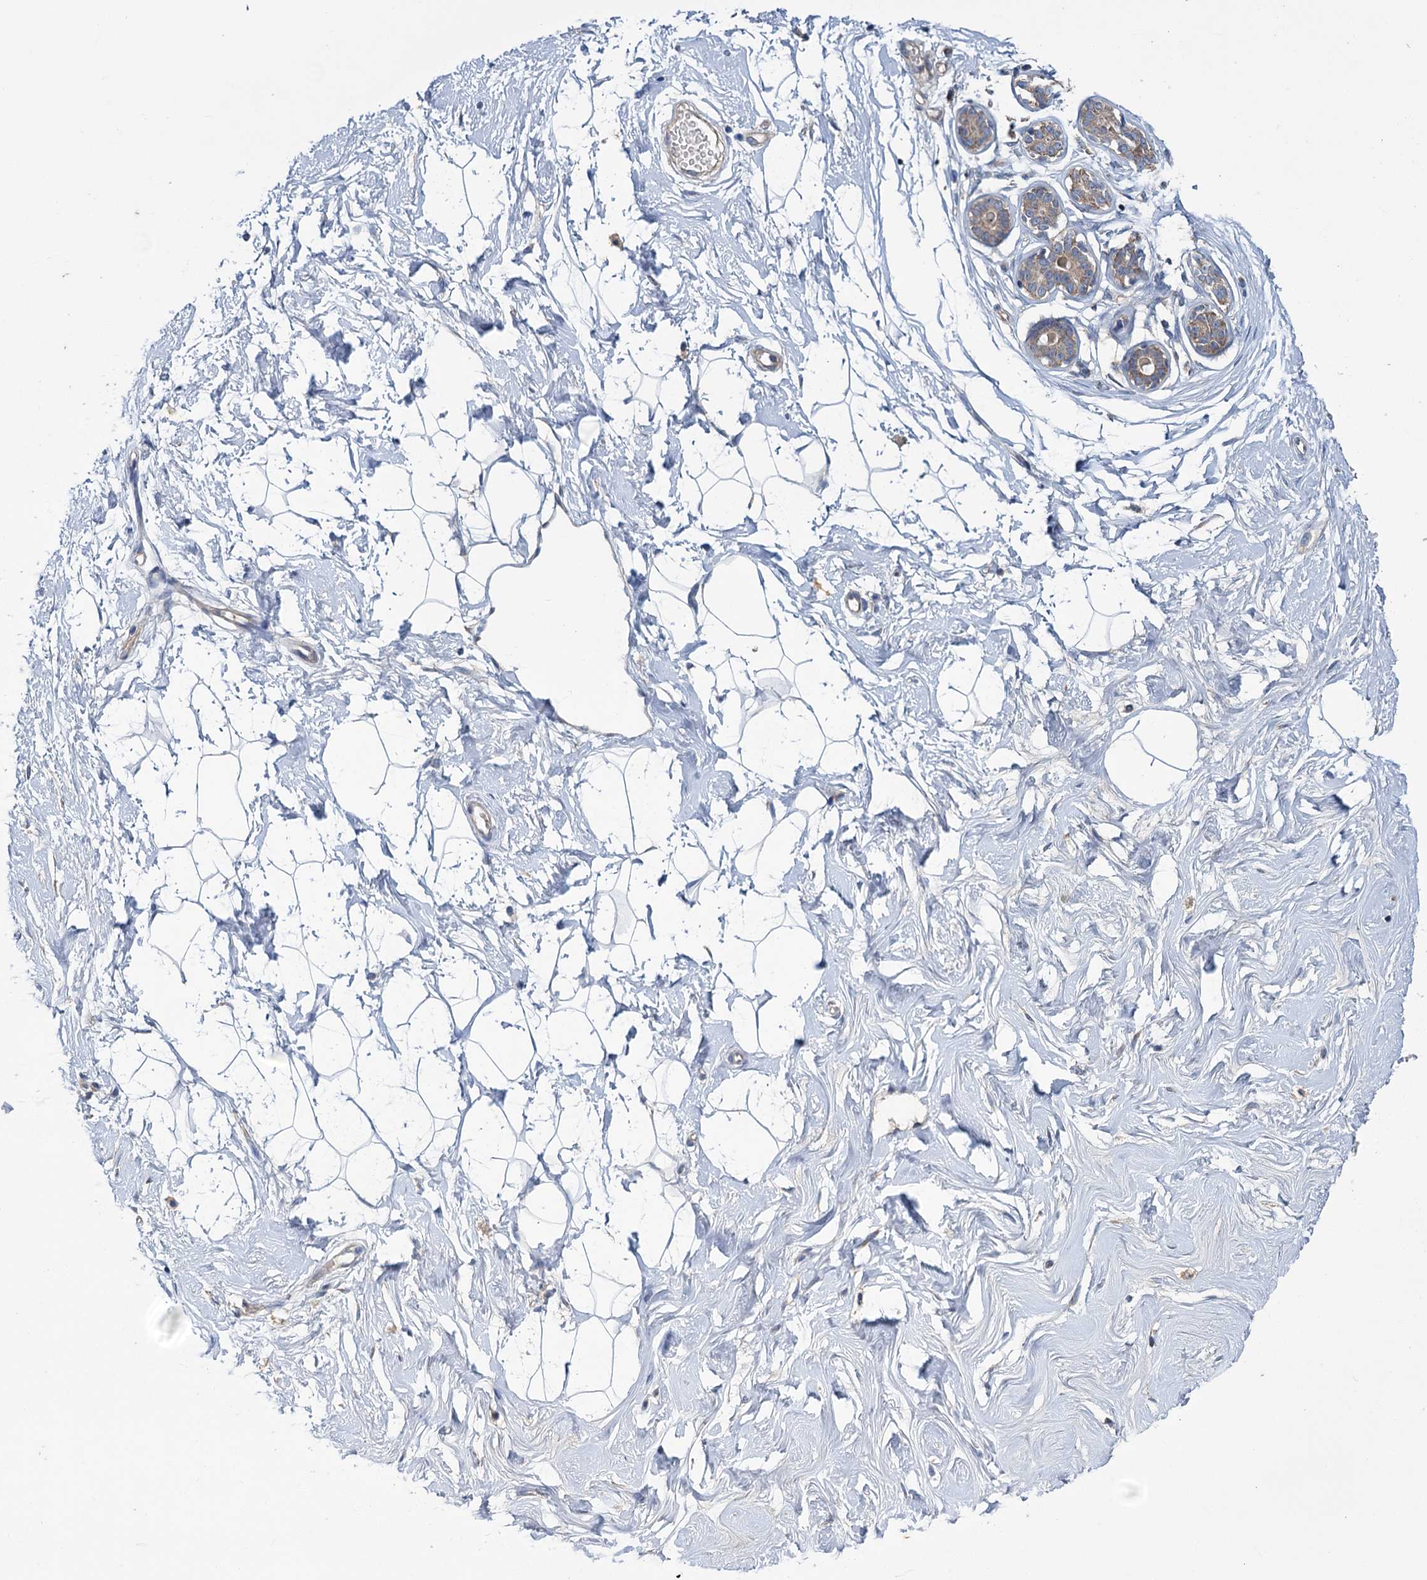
{"staining": {"intensity": "negative", "quantity": "none", "location": "none"}, "tissue": "breast", "cell_type": "Adipocytes", "image_type": "normal", "snomed": [{"axis": "morphology", "description": "Normal tissue, NOS"}, {"axis": "morphology", "description": "Adenoma, NOS"}, {"axis": "topography", "description": "Breast"}], "caption": "This is a micrograph of immunohistochemistry staining of unremarkable breast, which shows no staining in adipocytes. (DAB immunohistochemistry visualized using brightfield microscopy, high magnification).", "gene": "DYNC2H1", "patient": {"sex": "female", "age": 23}}